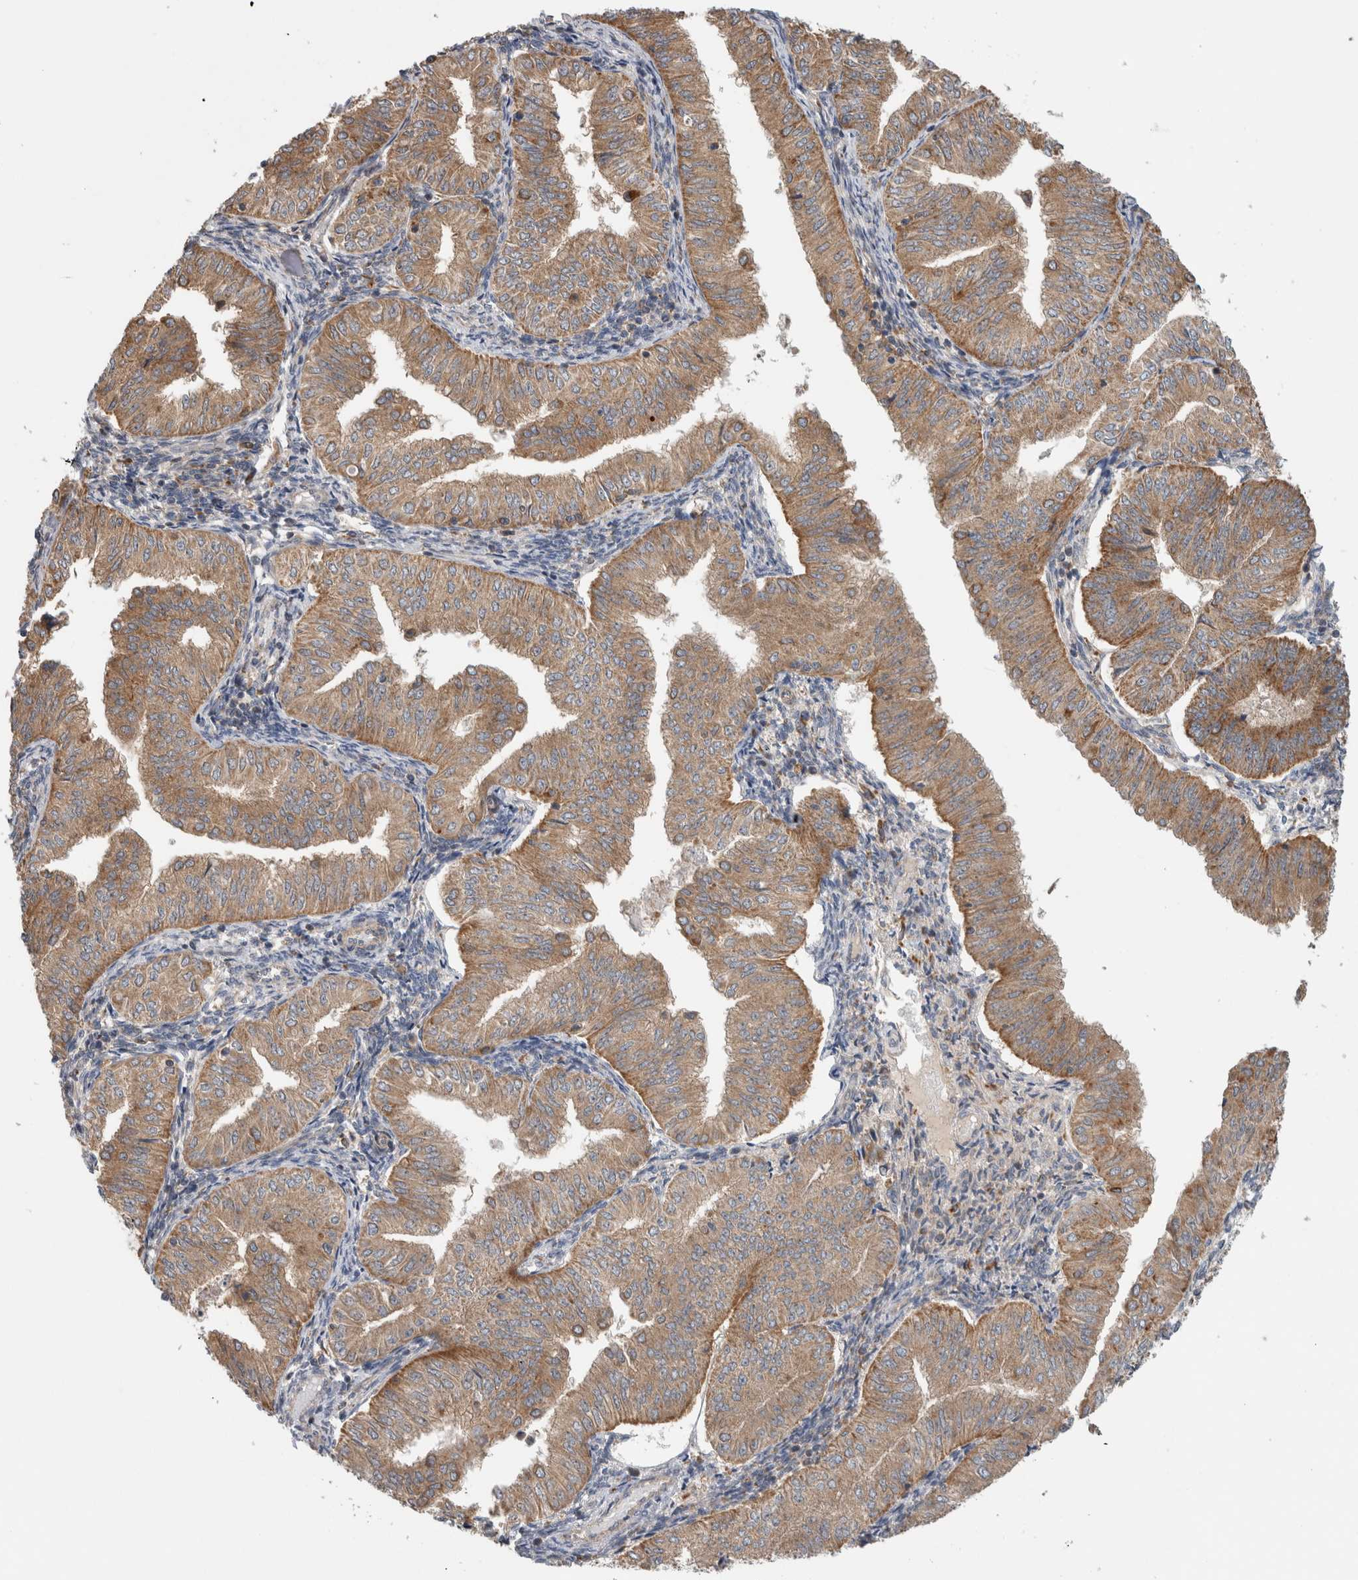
{"staining": {"intensity": "moderate", "quantity": ">75%", "location": "cytoplasmic/membranous"}, "tissue": "endometrial cancer", "cell_type": "Tumor cells", "image_type": "cancer", "snomed": [{"axis": "morphology", "description": "Normal tissue, NOS"}, {"axis": "morphology", "description": "Adenocarcinoma, NOS"}, {"axis": "topography", "description": "Endometrium"}], "caption": "Human adenocarcinoma (endometrial) stained for a protein (brown) demonstrates moderate cytoplasmic/membranous positive staining in approximately >75% of tumor cells.", "gene": "ADGRL3", "patient": {"sex": "female", "age": 53}}